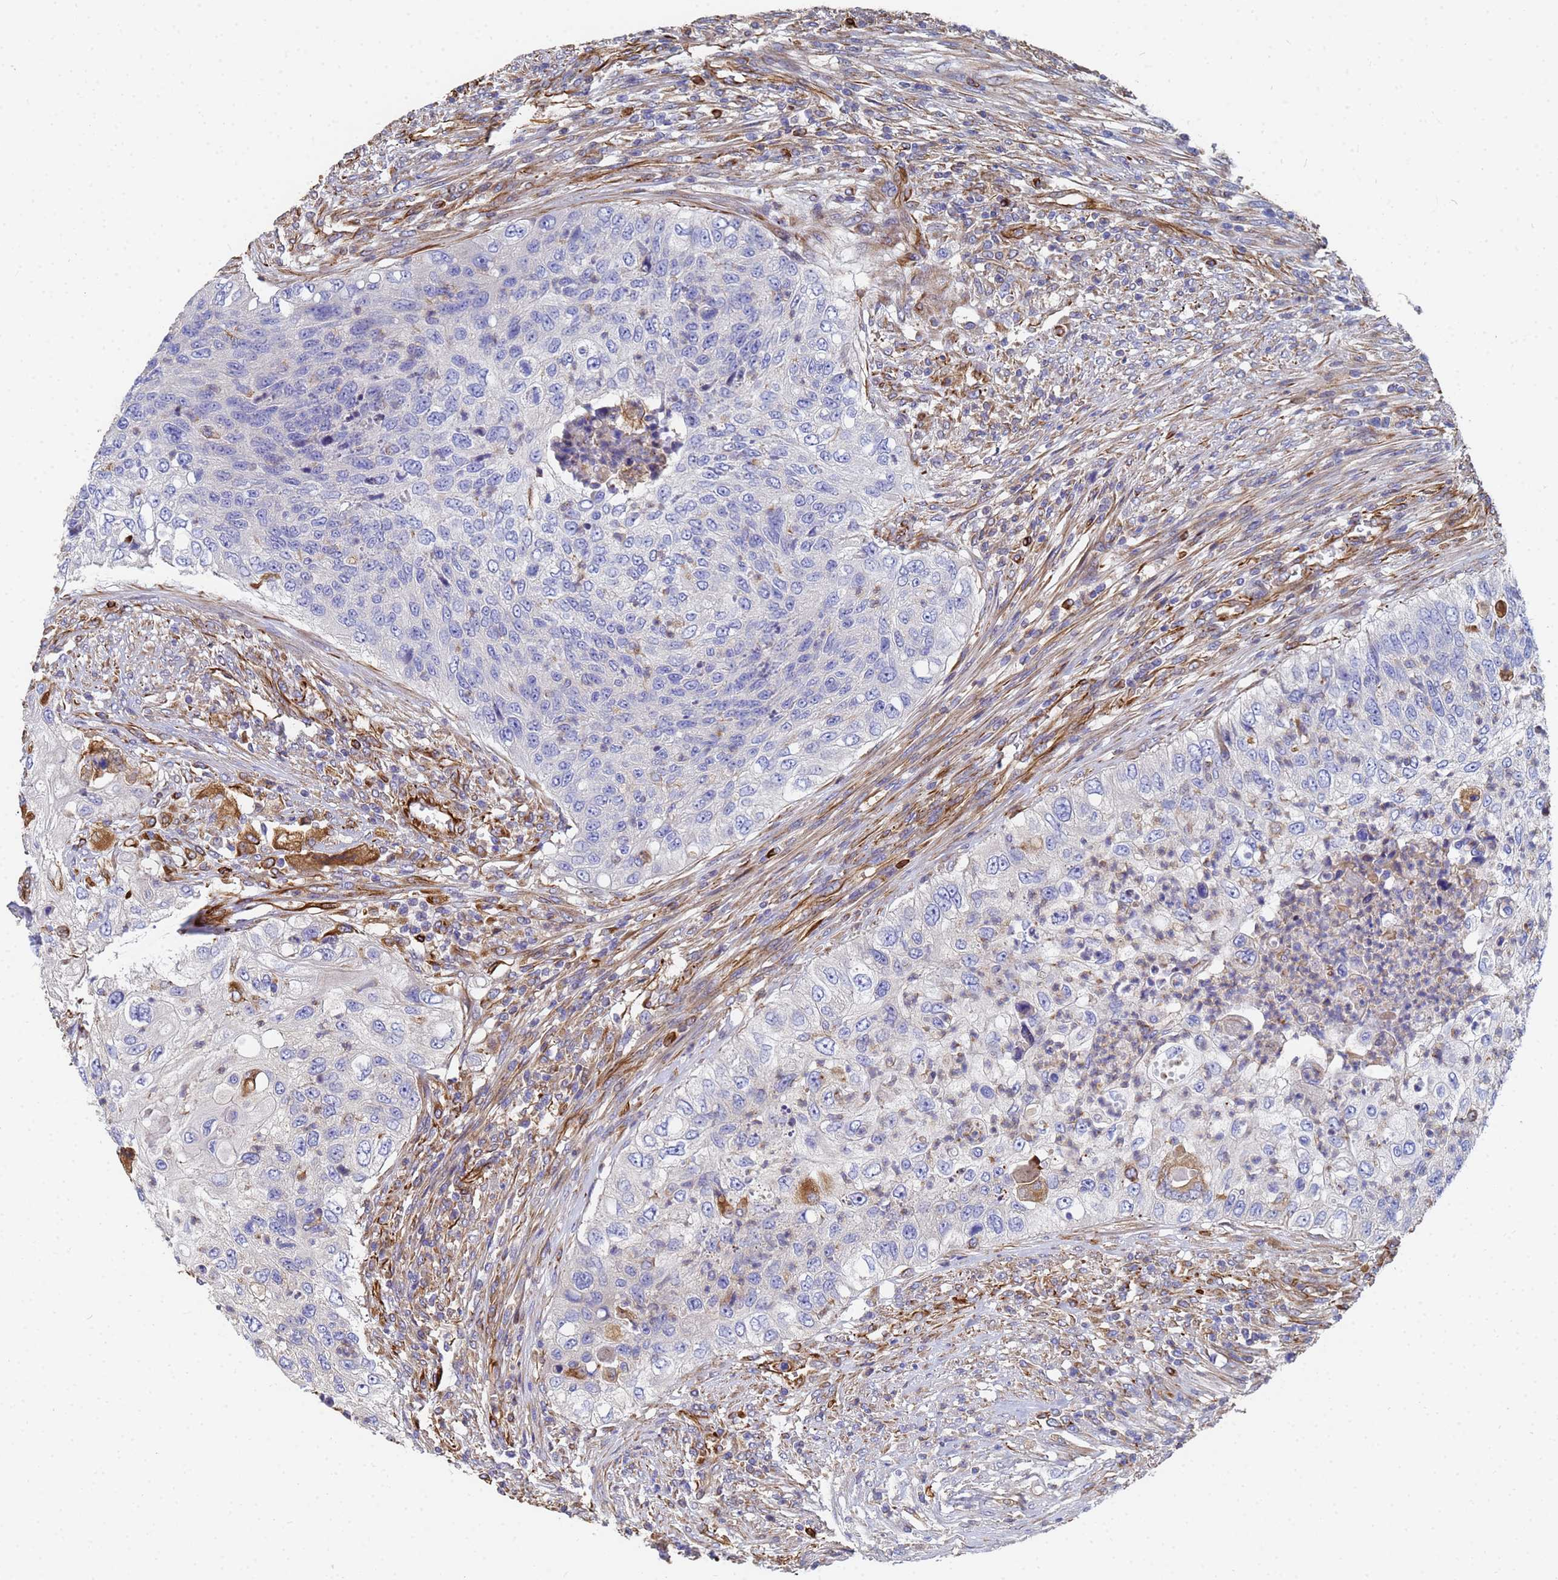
{"staining": {"intensity": "negative", "quantity": "none", "location": "none"}, "tissue": "urothelial cancer", "cell_type": "Tumor cells", "image_type": "cancer", "snomed": [{"axis": "morphology", "description": "Urothelial carcinoma, High grade"}, {"axis": "topography", "description": "Urinary bladder"}], "caption": "An immunohistochemistry micrograph of urothelial carcinoma (high-grade) is shown. There is no staining in tumor cells of urothelial carcinoma (high-grade). Brightfield microscopy of immunohistochemistry (IHC) stained with DAB (3,3'-diaminobenzidine) (brown) and hematoxylin (blue), captured at high magnification.", "gene": "SYT13", "patient": {"sex": "female", "age": 60}}